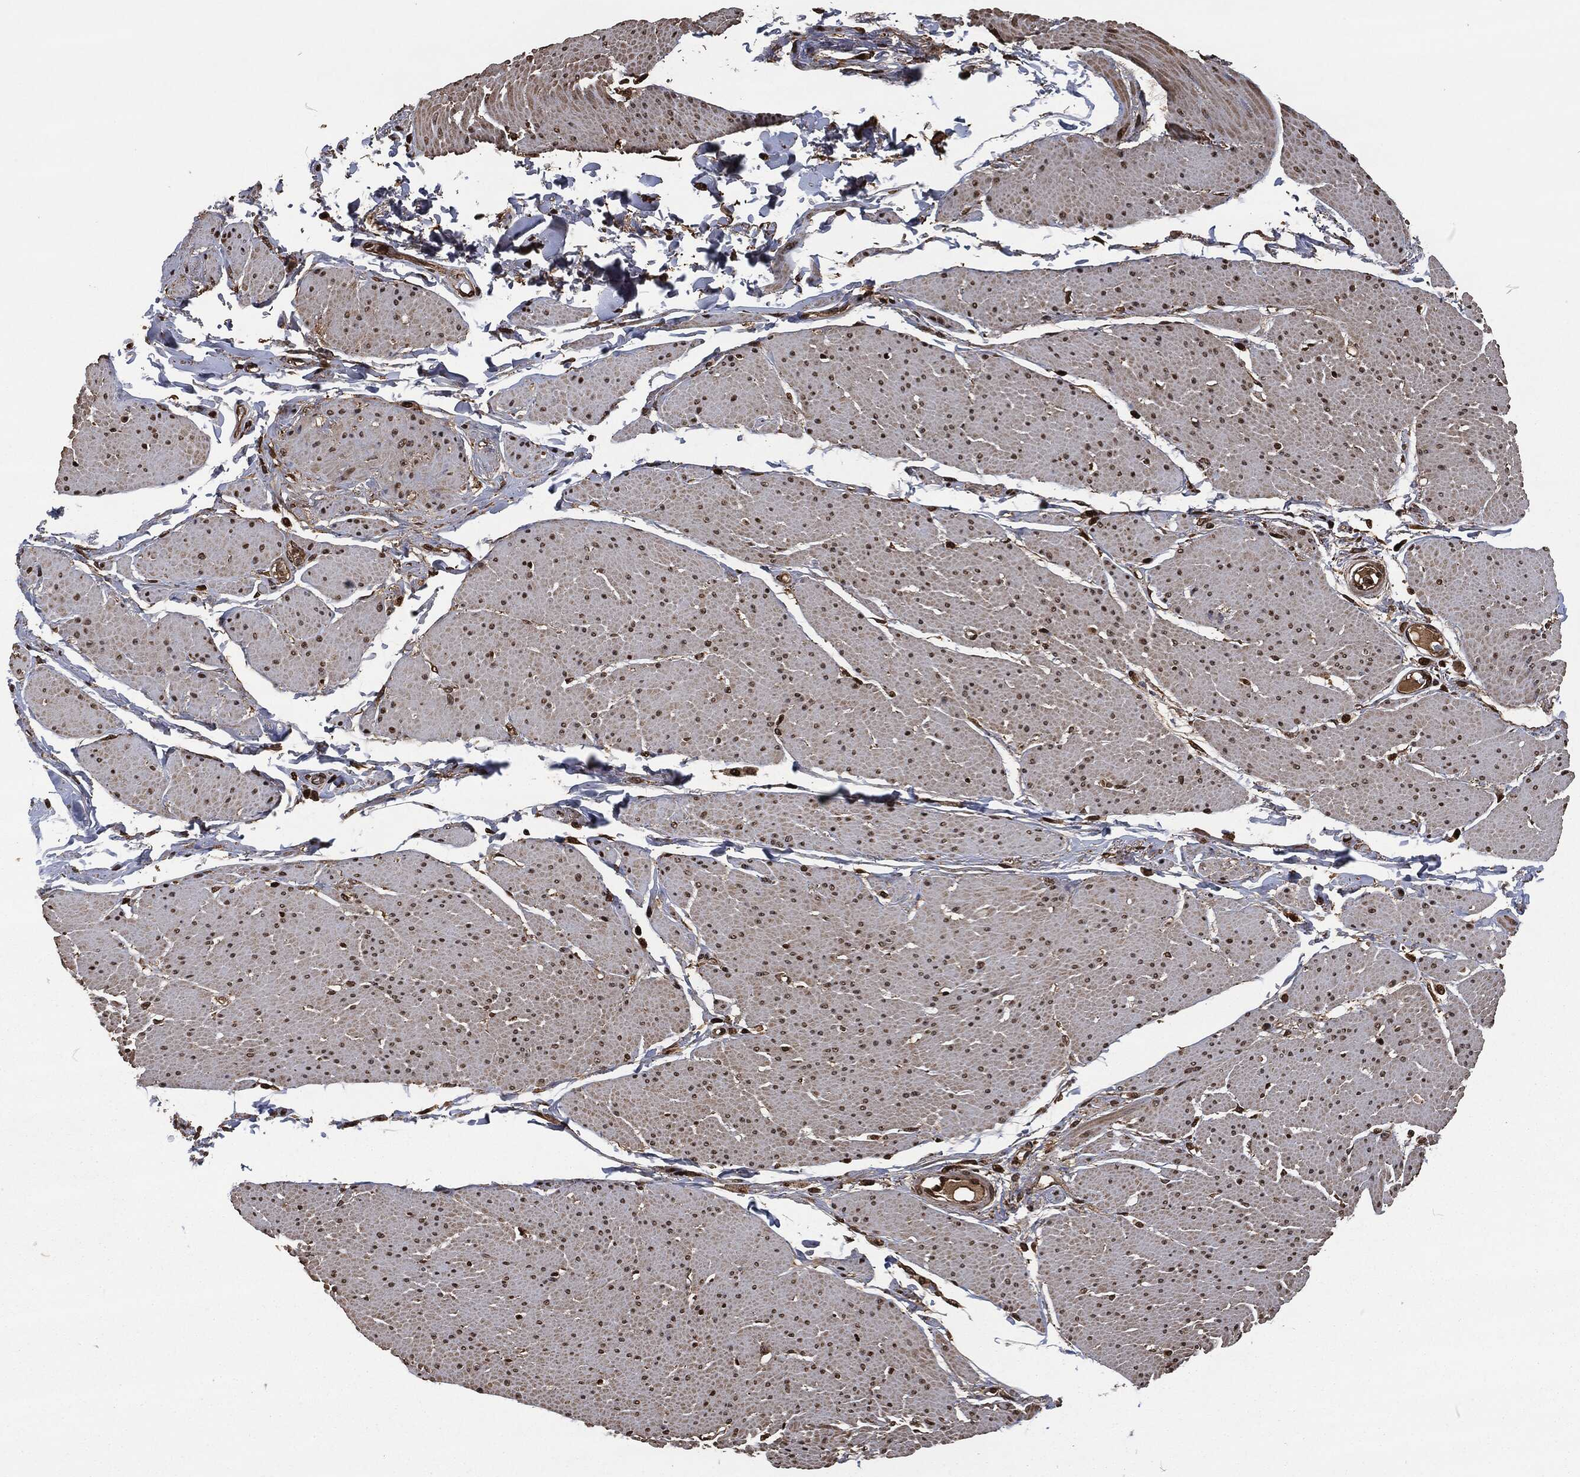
{"staining": {"intensity": "strong", "quantity": "25%-75%", "location": "nuclear"}, "tissue": "smooth muscle", "cell_type": "Smooth muscle cells", "image_type": "normal", "snomed": [{"axis": "morphology", "description": "Normal tissue, NOS"}, {"axis": "topography", "description": "Smooth muscle"}, {"axis": "topography", "description": "Anal"}], "caption": "IHC histopathology image of normal human smooth muscle stained for a protein (brown), which exhibits high levels of strong nuclear positivity in approximately 25%-75% of smooth muscle cells.", "gene": "SNAI1", "patient": {"sex": "male", "age": 83}}